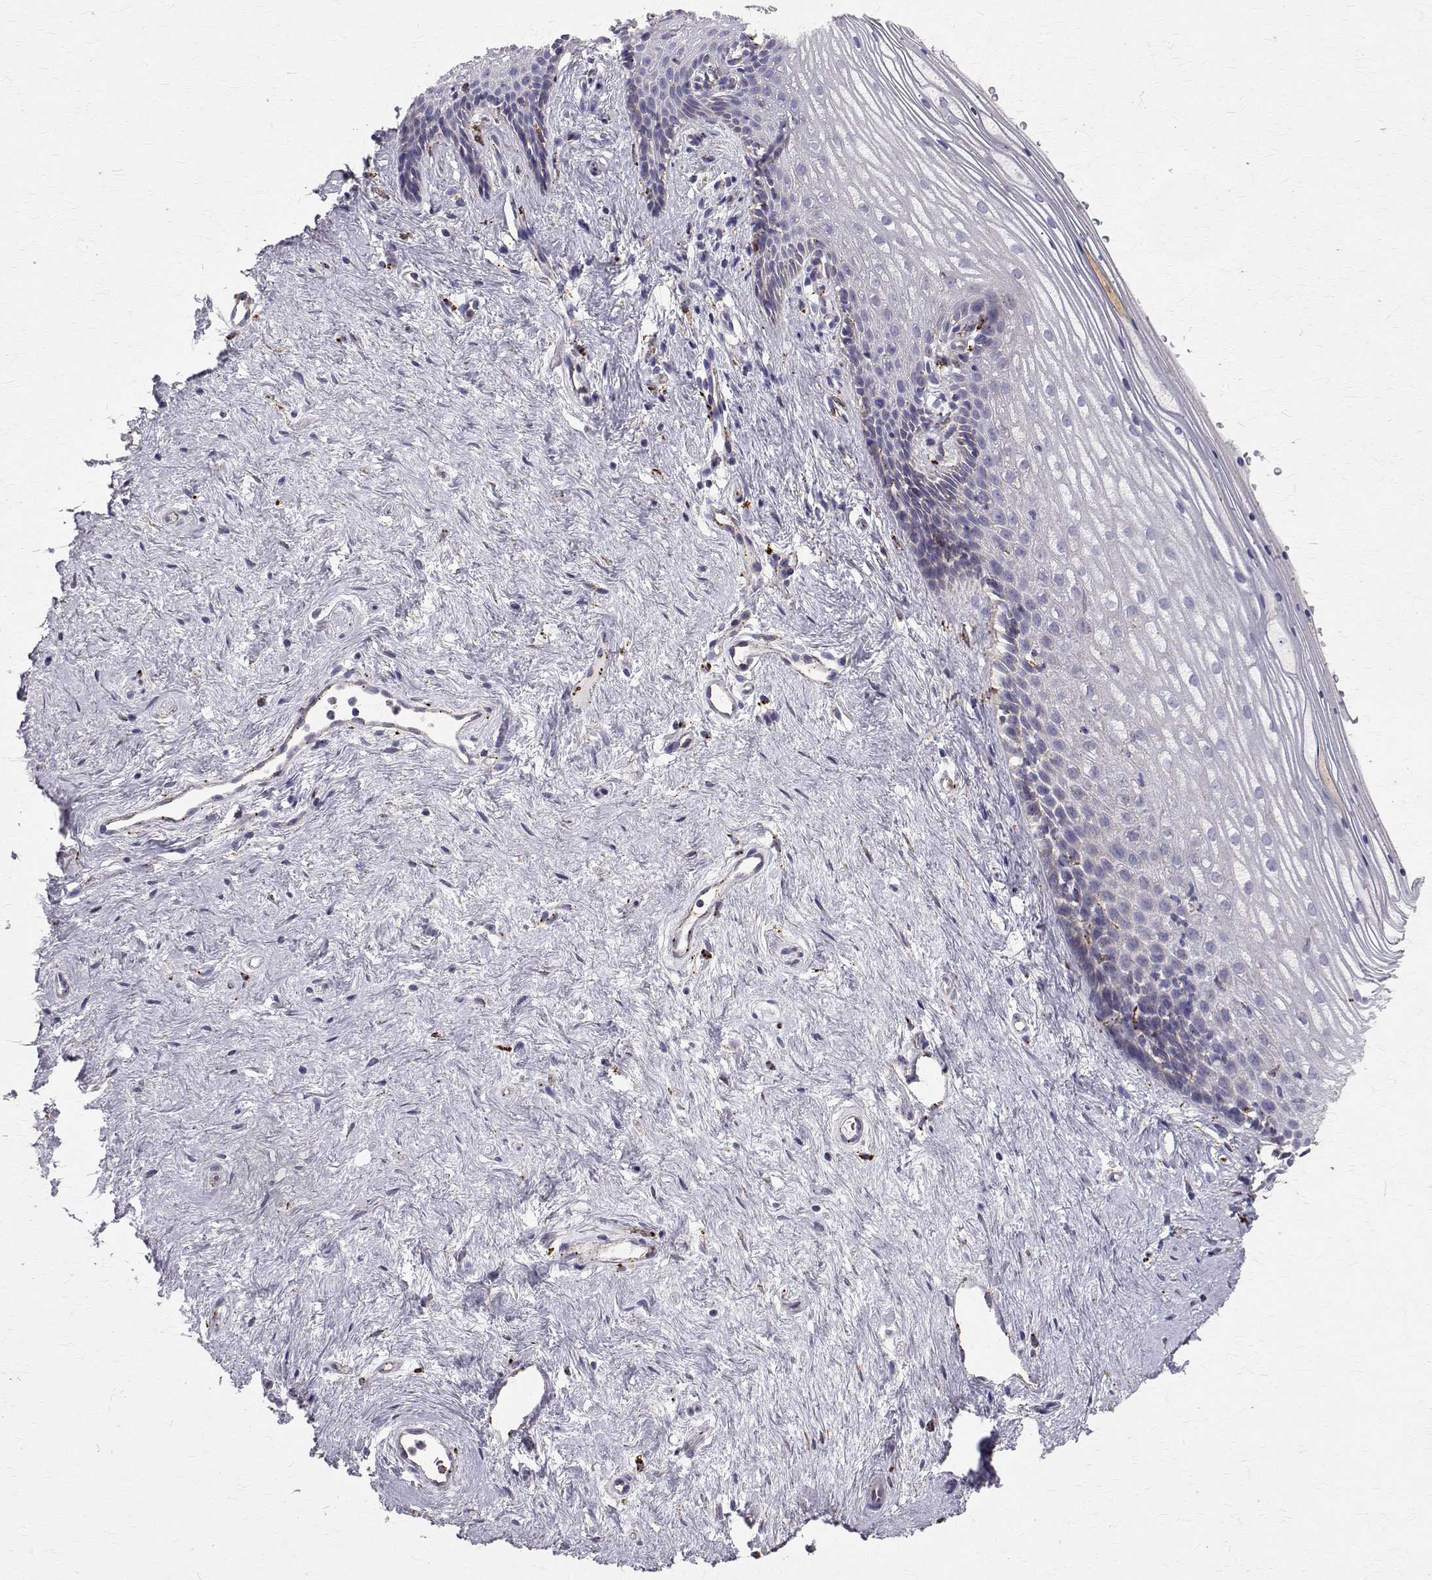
{"staining": {"intensity": "moderate", "quantity": "<25%", "location": "cytoplasmic/membranous,nuclear"}, "tissue": "vagina", "cell_type": "Squamous epithelial cells", "image_type": "normal", "snomed": [{"axis": "morphology", "description": "Normal tissue, NOS"}, {"axis": "topography", "description": "Vagina"}], "caption": "This photomicrograph shows immunohistochemistry (IHC) staining of benign vagina, with low moderate cytoplasmic/membranous,nuclear staining in approximately <25% of squamous epithelial cells.", "gene": "TPP1", "patient": {"sex": "female", "age": 42}}